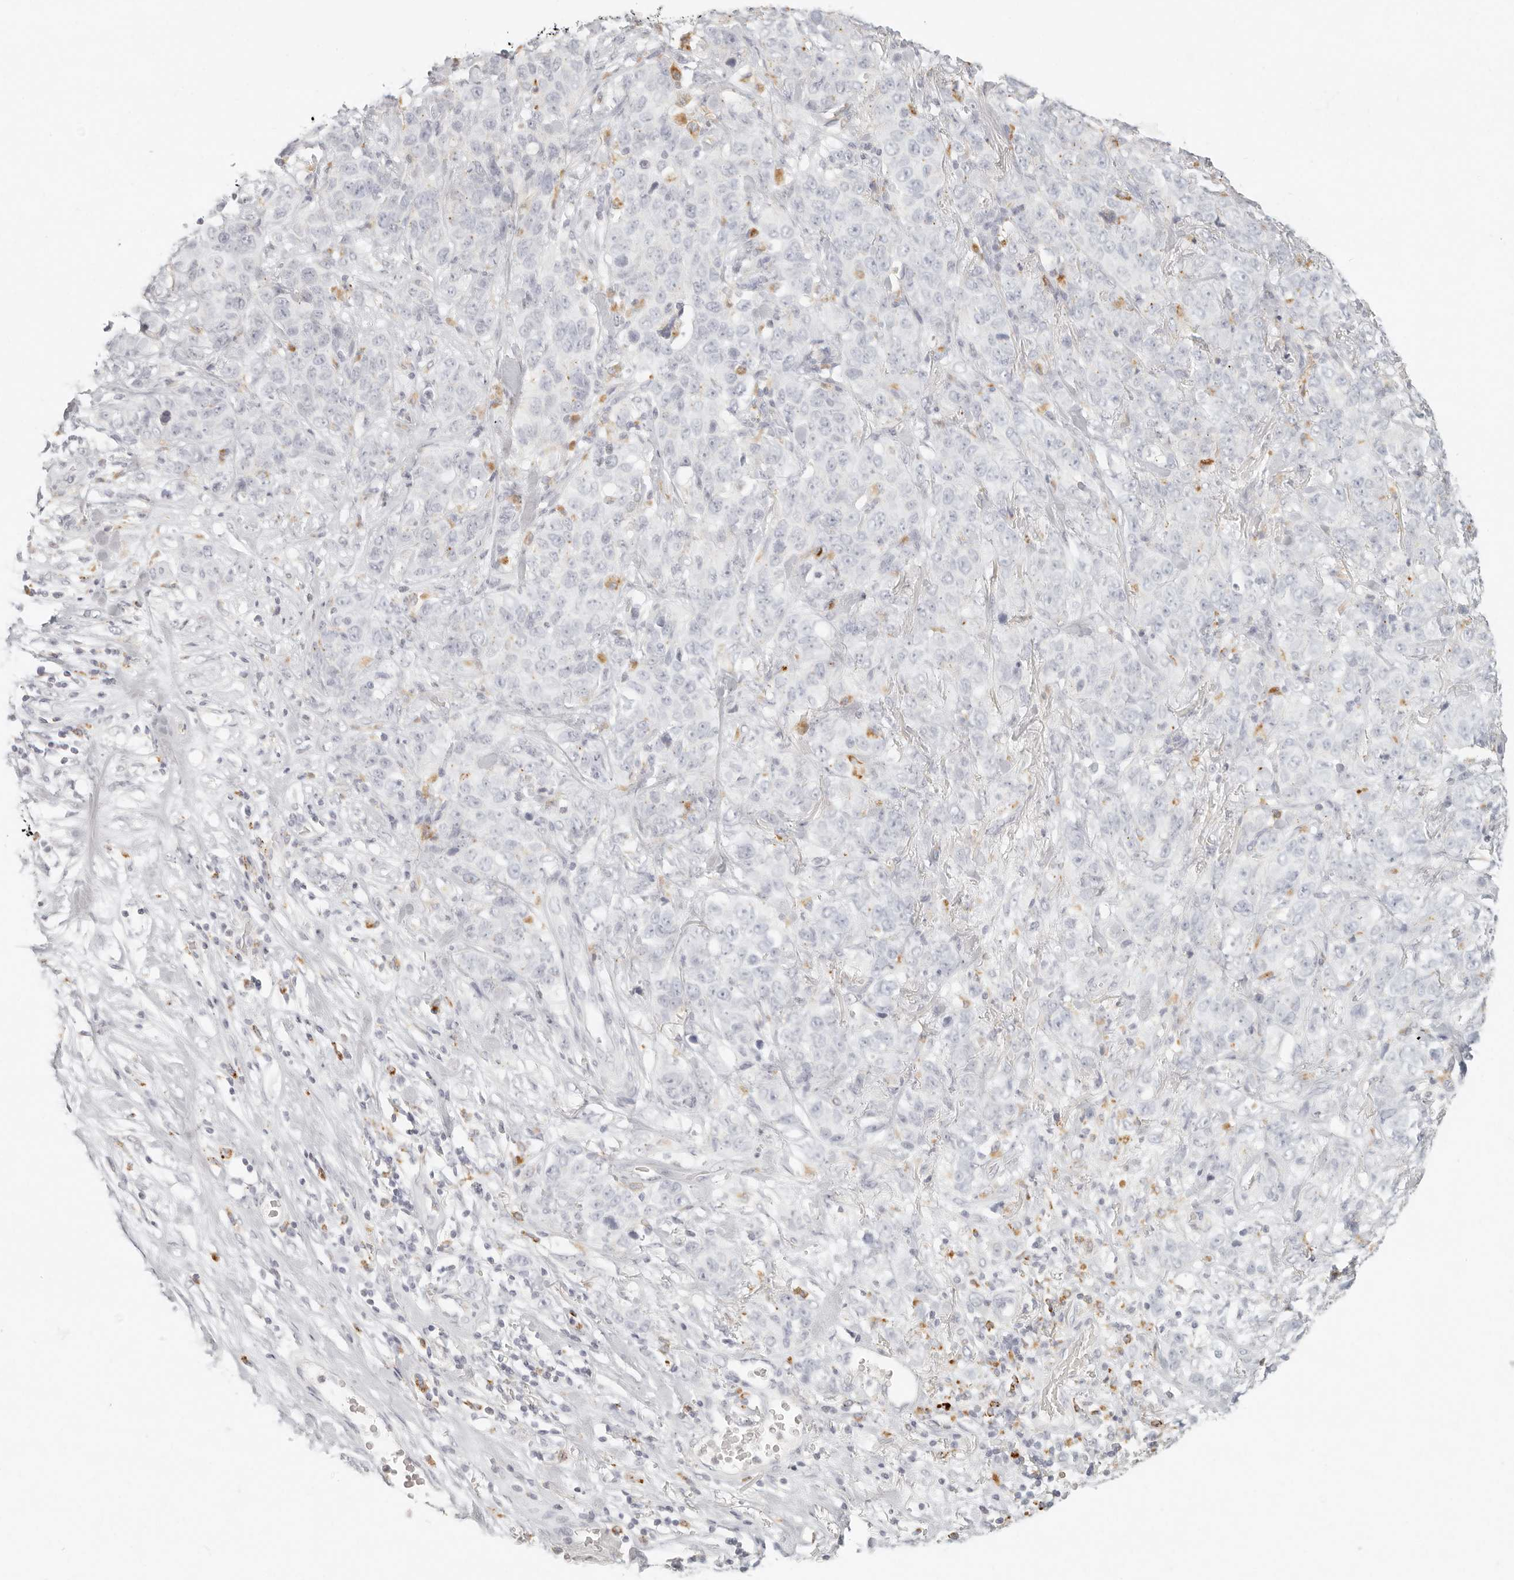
{"staining": {"intensity": "negative", "quantity": "none", "location": "none"}, "tissue": "stomach cancer", "cell_type": "Tumor cells", "image_type": "cancer", "snomed": [{"axis": "morphology", "description": "Adenocarcinoma, NOS"}, {"axis": "topography", "description": "Stomach"}], "caption": "DAB immunohistochemical staining of human adenocarcinoma (stomach) displays no significant staining in tumor cells.", "gene": "RNASET2", "patient": {"sex": "male", "age": 48}}